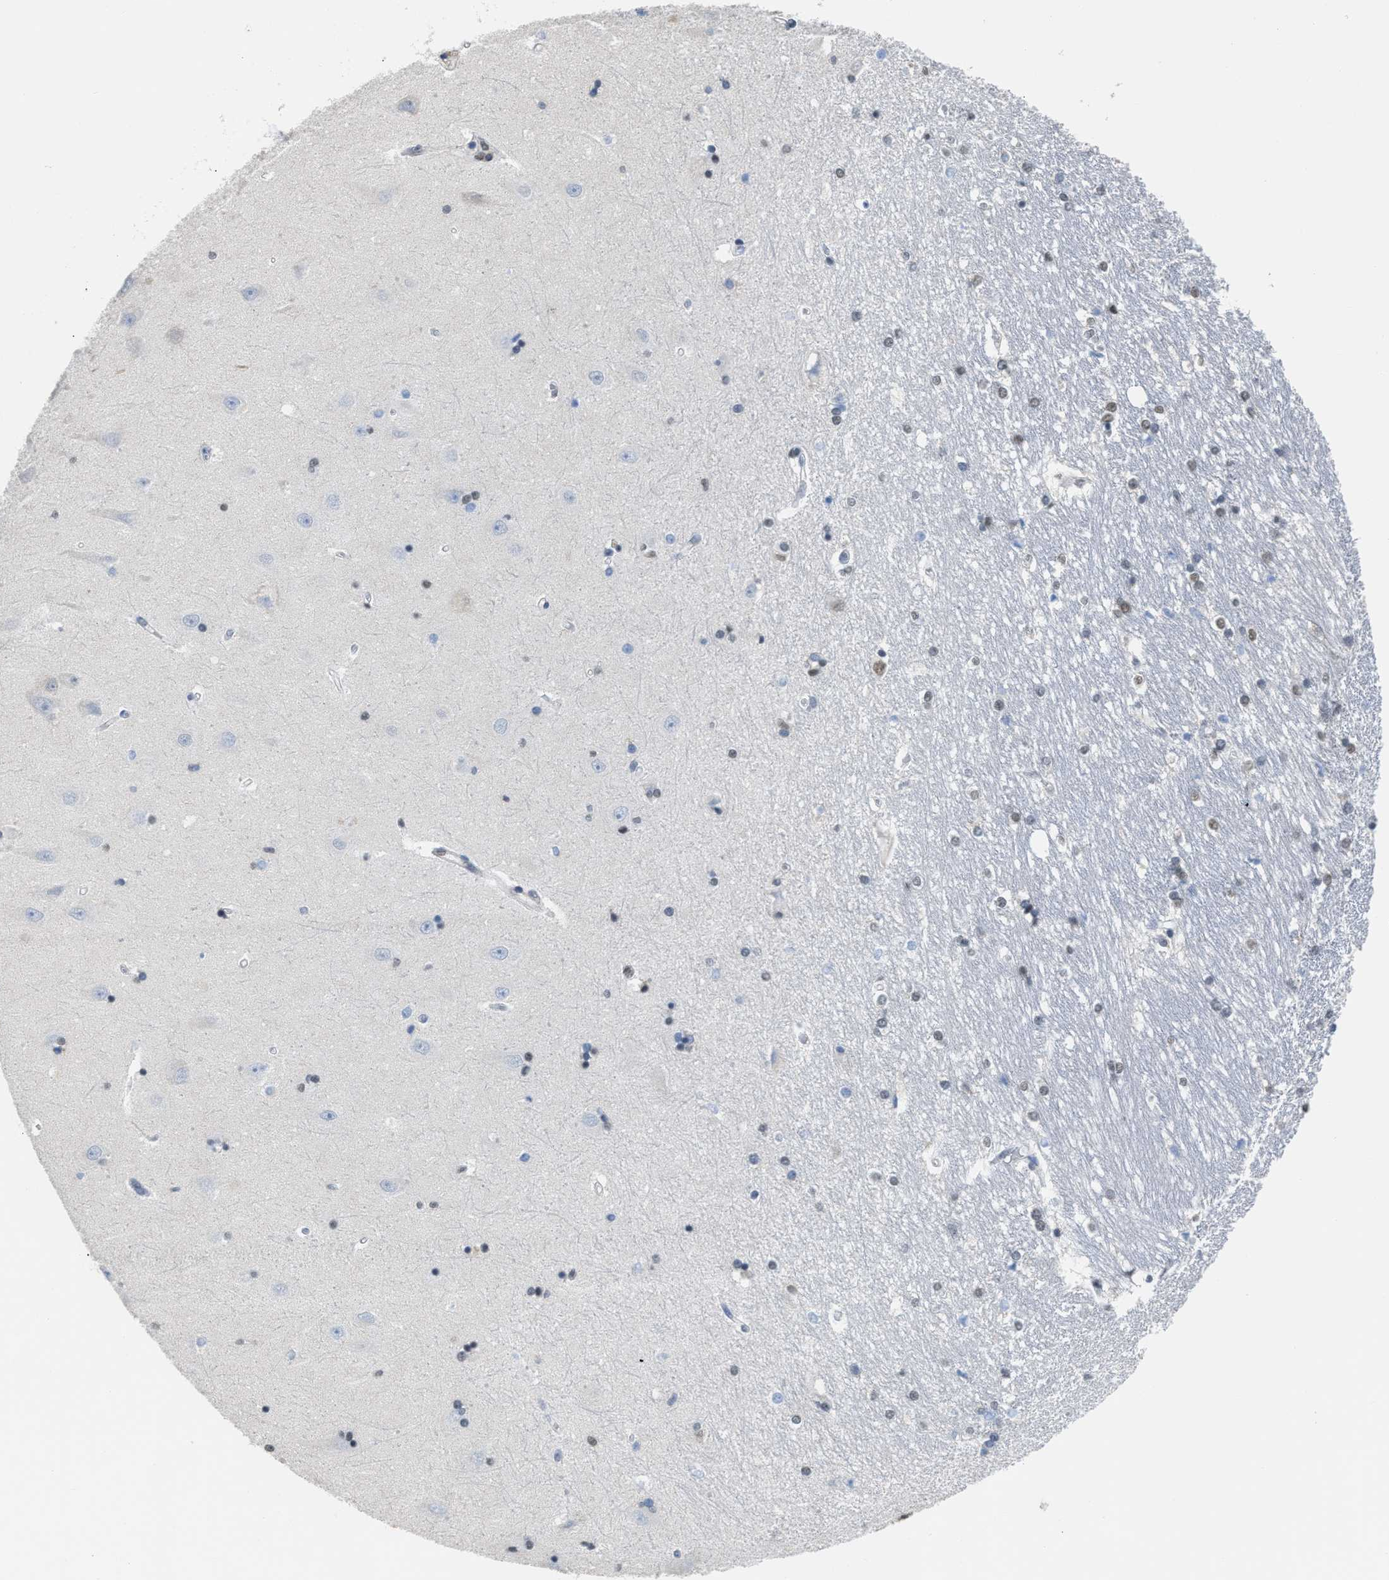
{"staining": {"intensity": "weak", "quantity": "<25%", "location": "nuclear"}, "tissue": "hippocampus", "cell_type": "Glial cells", "image_type": "normal", "snomed": [{"axis": "morphology", "description": "Normal tissue, NOS"}, {"axis": "topography", "description": "Hippocampus"}], "caption": "Immunohistochemistry (IHC) histopathology image of benign human hippocampus stained for a protein (brown), which reveals no expression in glial cells.", "gene": "SCAF4", "patient": {"sex": "male", "age": 45}}